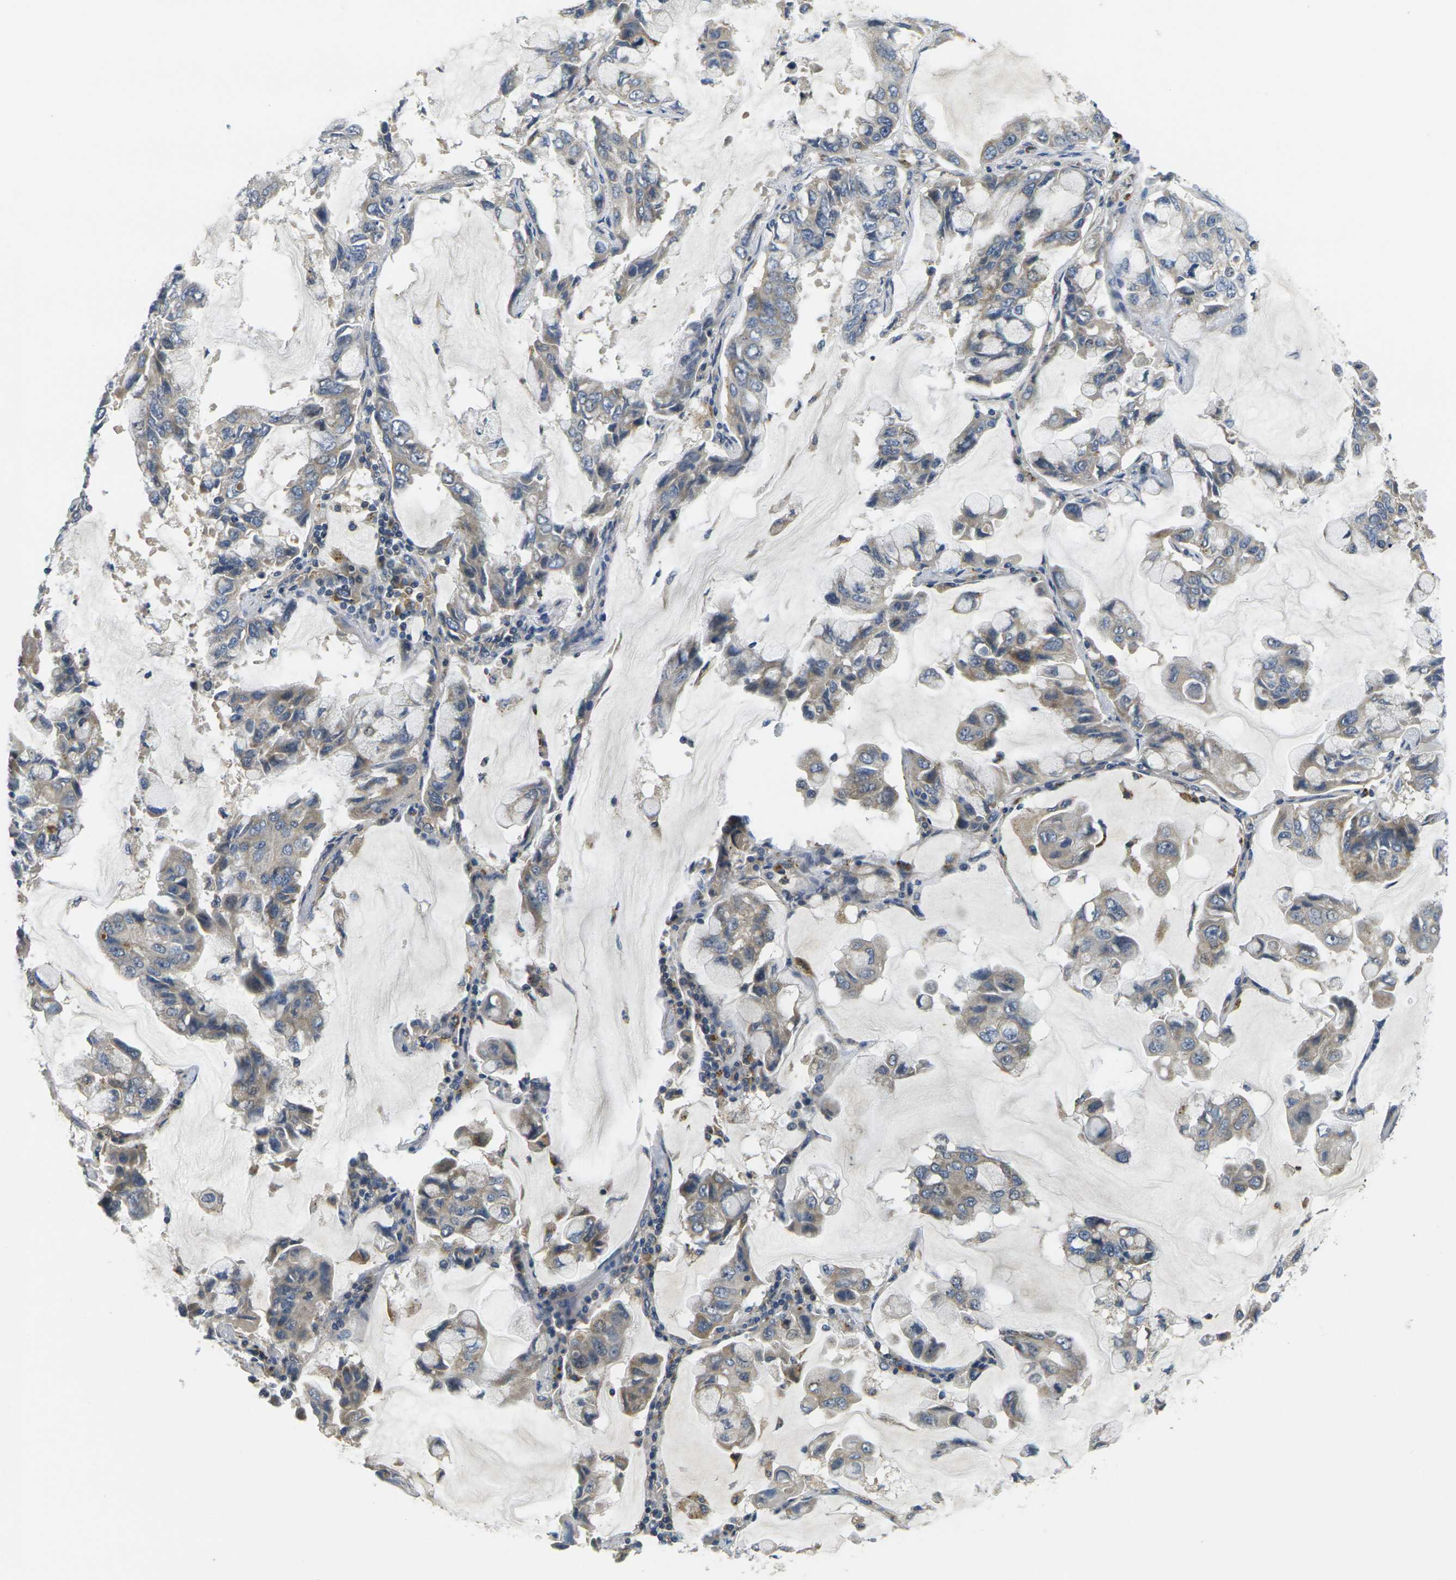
{"staining": {"intensity": "weak", "quantity": ">75%", "location": "cytoplasmic/membranous"}, "tissue": "lung cancer", "cell_type": "Tumor cells", "image_type": "cancer", "snomed": [{"axis": "morphology", "description": "Adenocarcinoma, NOS"}, {"axis": "topography", "description": "Lung"}], "caption": "Immunohistochemistry (IHC) staining of lung cancer (adenocarcinoma), which demonstrates low levels of weak cytoplasmic/membranous staining in approximately >75% of tumor cells indicating weak cytoplasmic/membranous protein expression. The staining was performed using DAB (brown) for protein detection and nuclei were counterstained in hematoxylin (blue).", "gene": "MINAR2", "patient": {"sex": "male", "age": 64}}